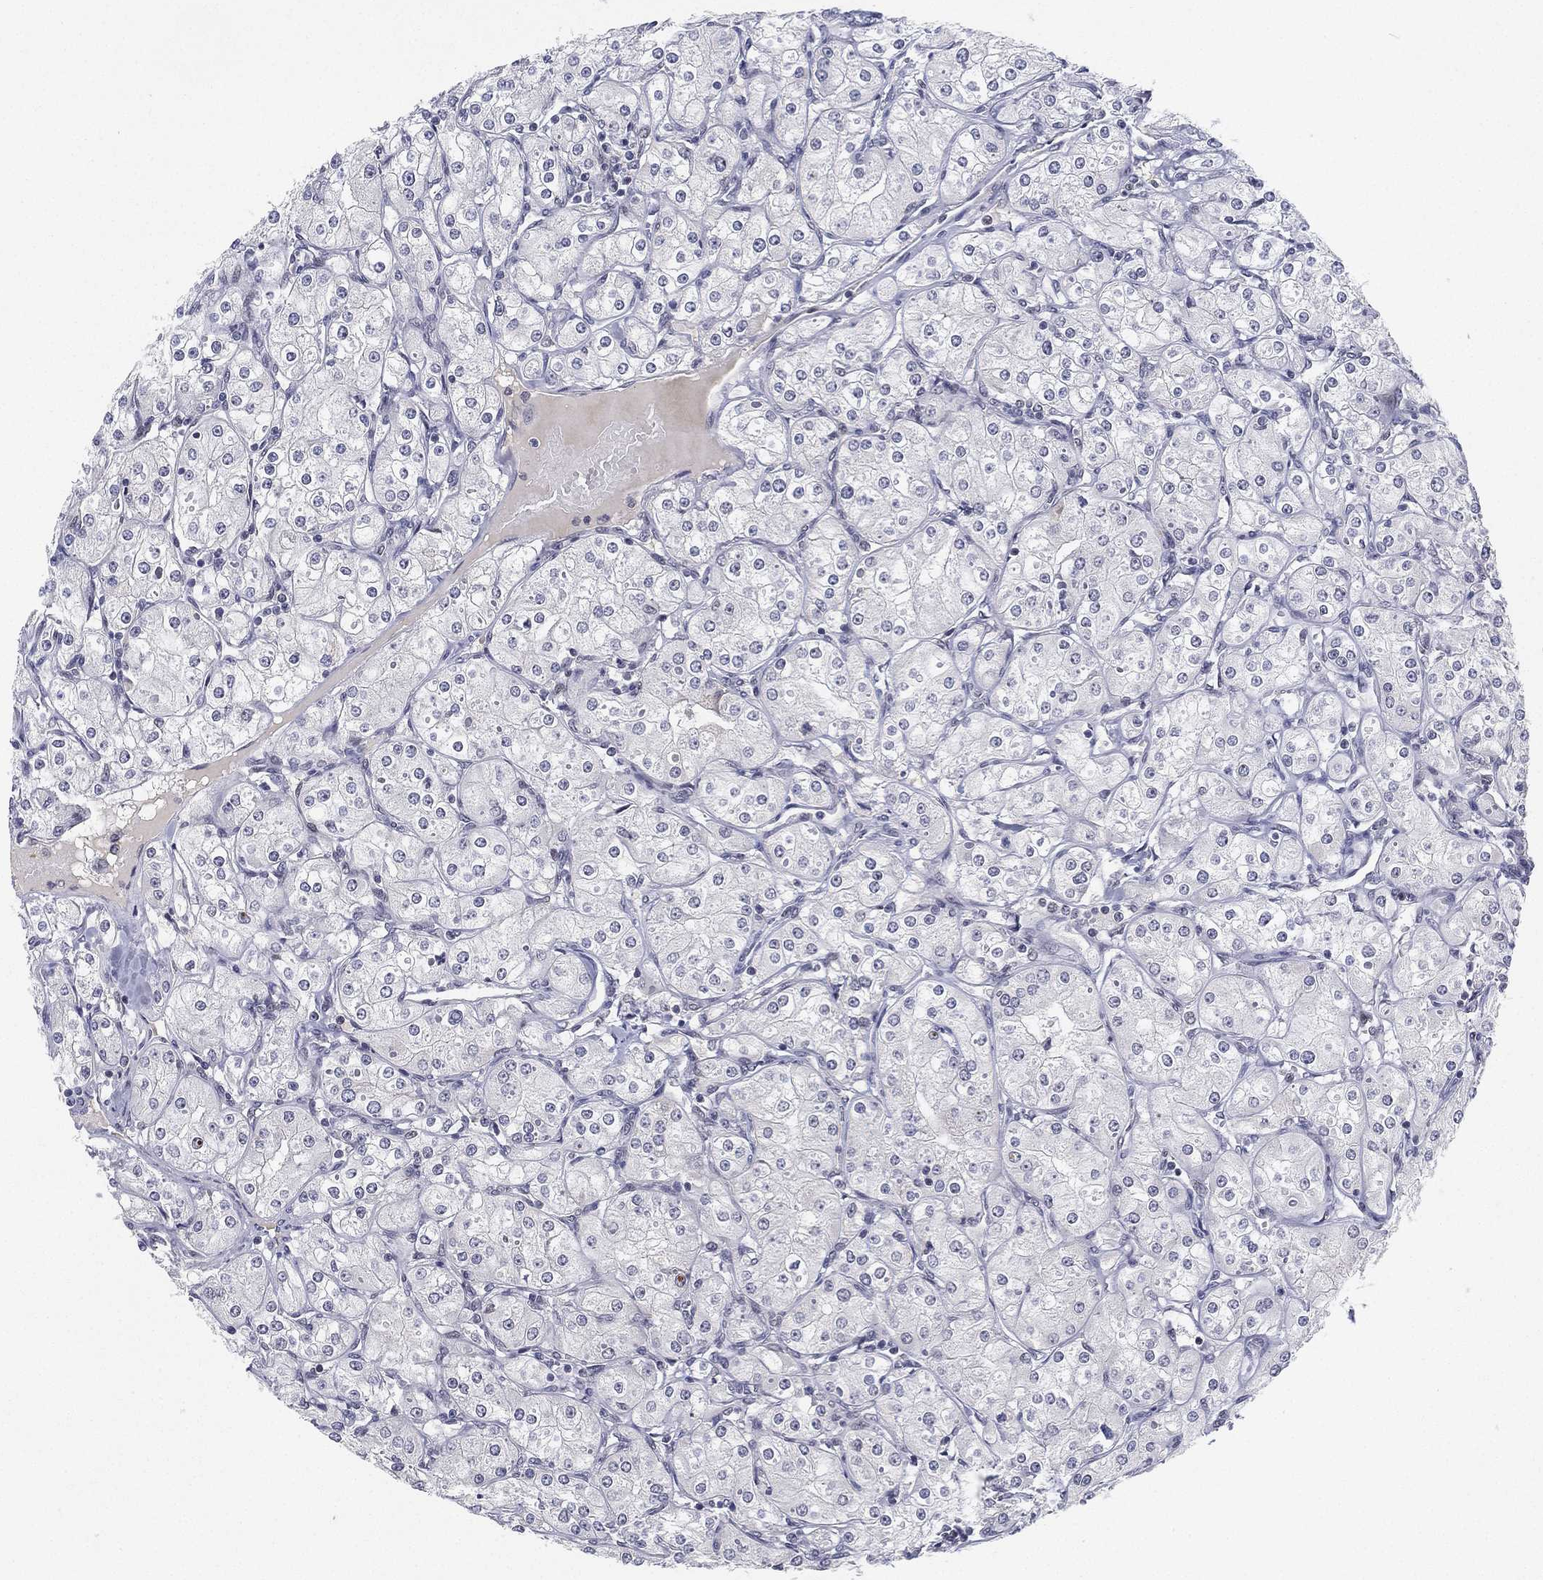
{"staining": {"intensity": "negative", "quantity": "none", "location": "none"}, "tissue": "renal cancer", "cell_type": "Tumor cells", "image_type": "cancer", "snomed": [{"axis": "morphology", "description": "Adenocarcinoma, NOS"}, {"axis": "topography", "description": "Kidney"}], "caption": "High magnification brightfield microscopy of renal cancer (adenocarcinoma) stained with DAB (3,3'-diaminobenzidine) (brown) and counterstained with hematoxylin (blue): tumor cells show no significant expression.", "gene": "MS4A8", "patient": {"sex": "male", "age": 77}}